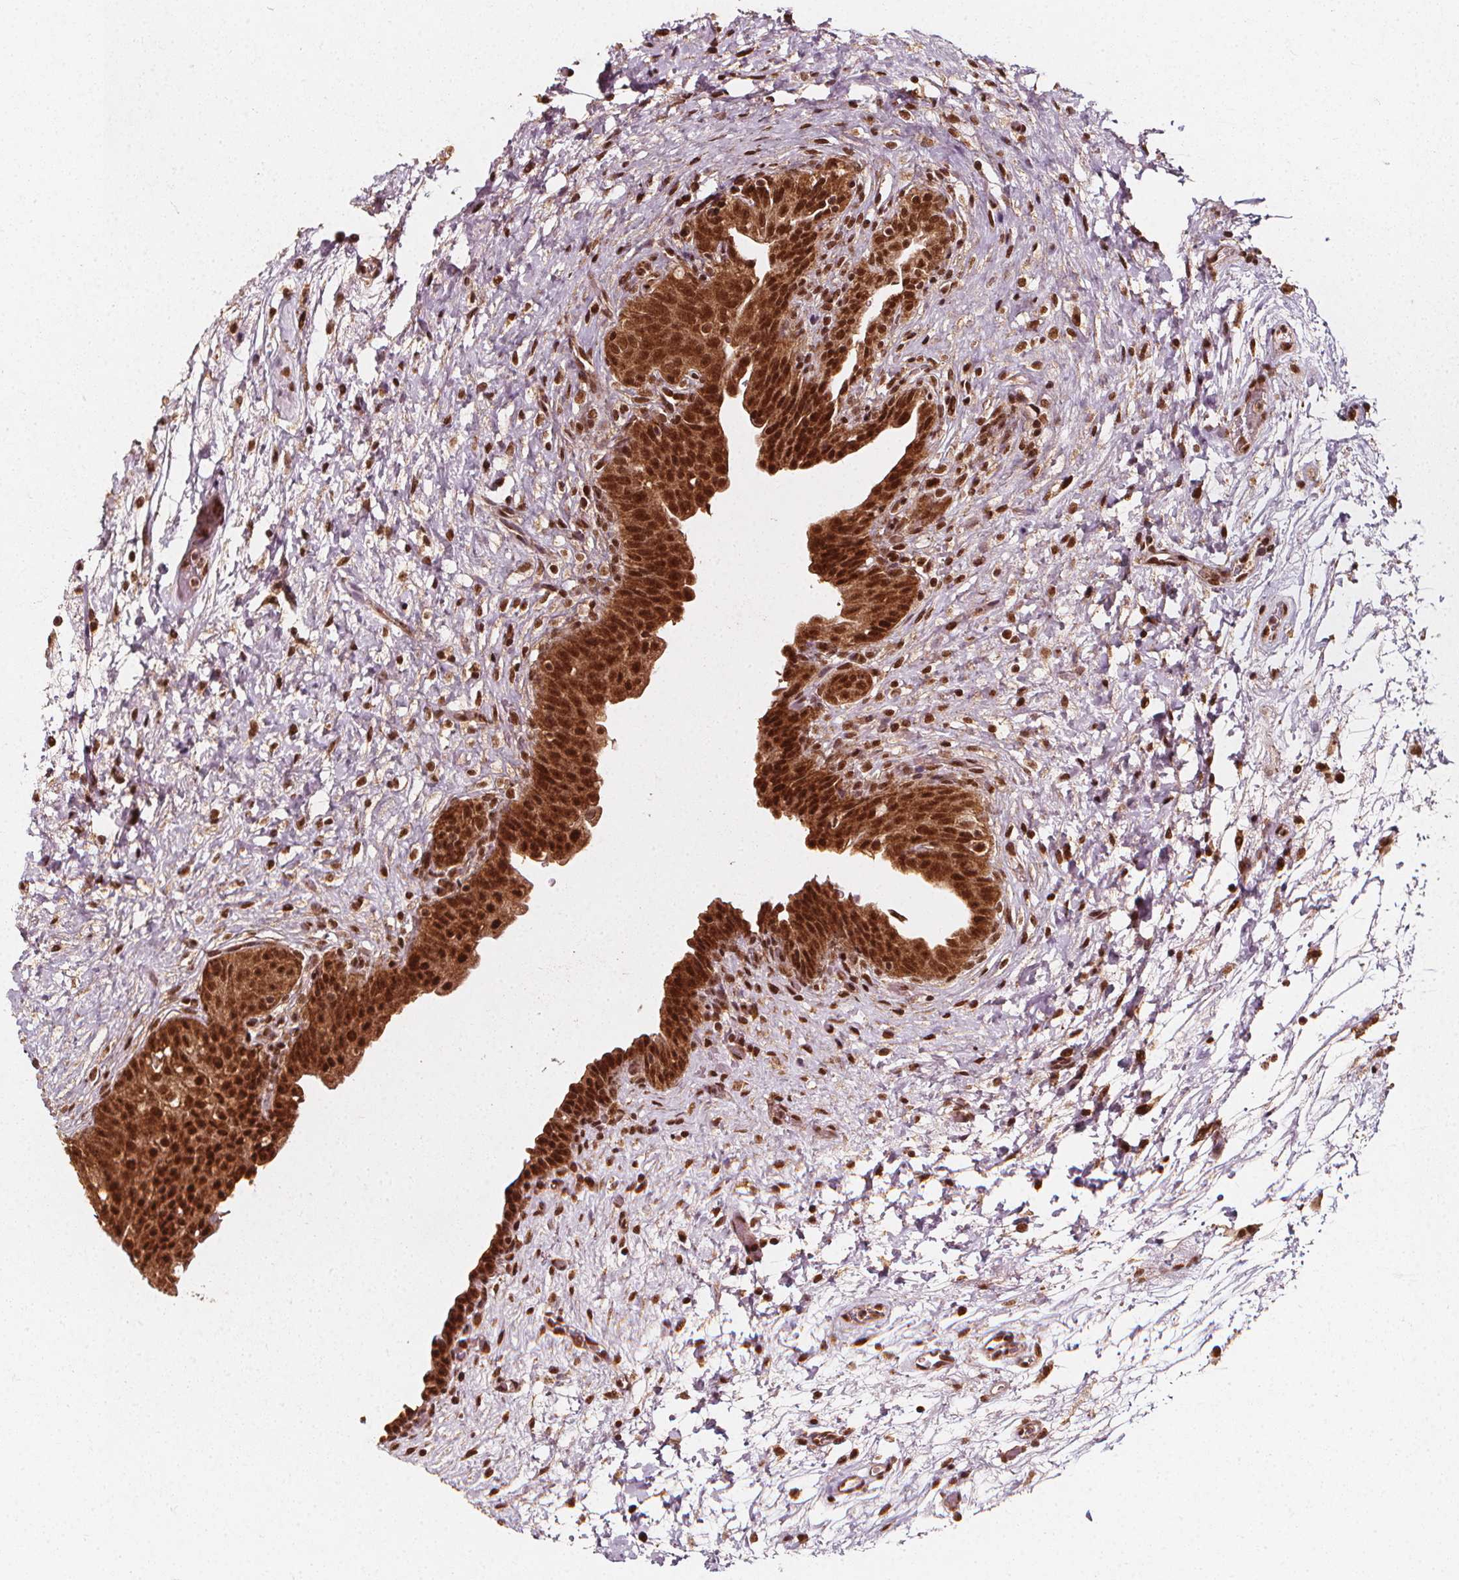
{"staining": {"intensity": "strong", "quantity": ">75%", "location": "cytoplasmic/membranous,nuclear"}, "tissue": "urinary bladder", "cell_type": "Urothelial cells", "image_type": "normal", "snomed": [{"axis": "morphology", "description": "Normal tissue, NOS"}, {"axis": "topography", "description": "Urinary bladder"}], "caption": "Brown immunohistochemical staining in benign human urinary bladder displays strong cytoplasmic/membranous,nuclear staining in approximately >75% of urothelial cells.", "gene": "SMN1", "patient": {"sex": "male", "age": 69}}